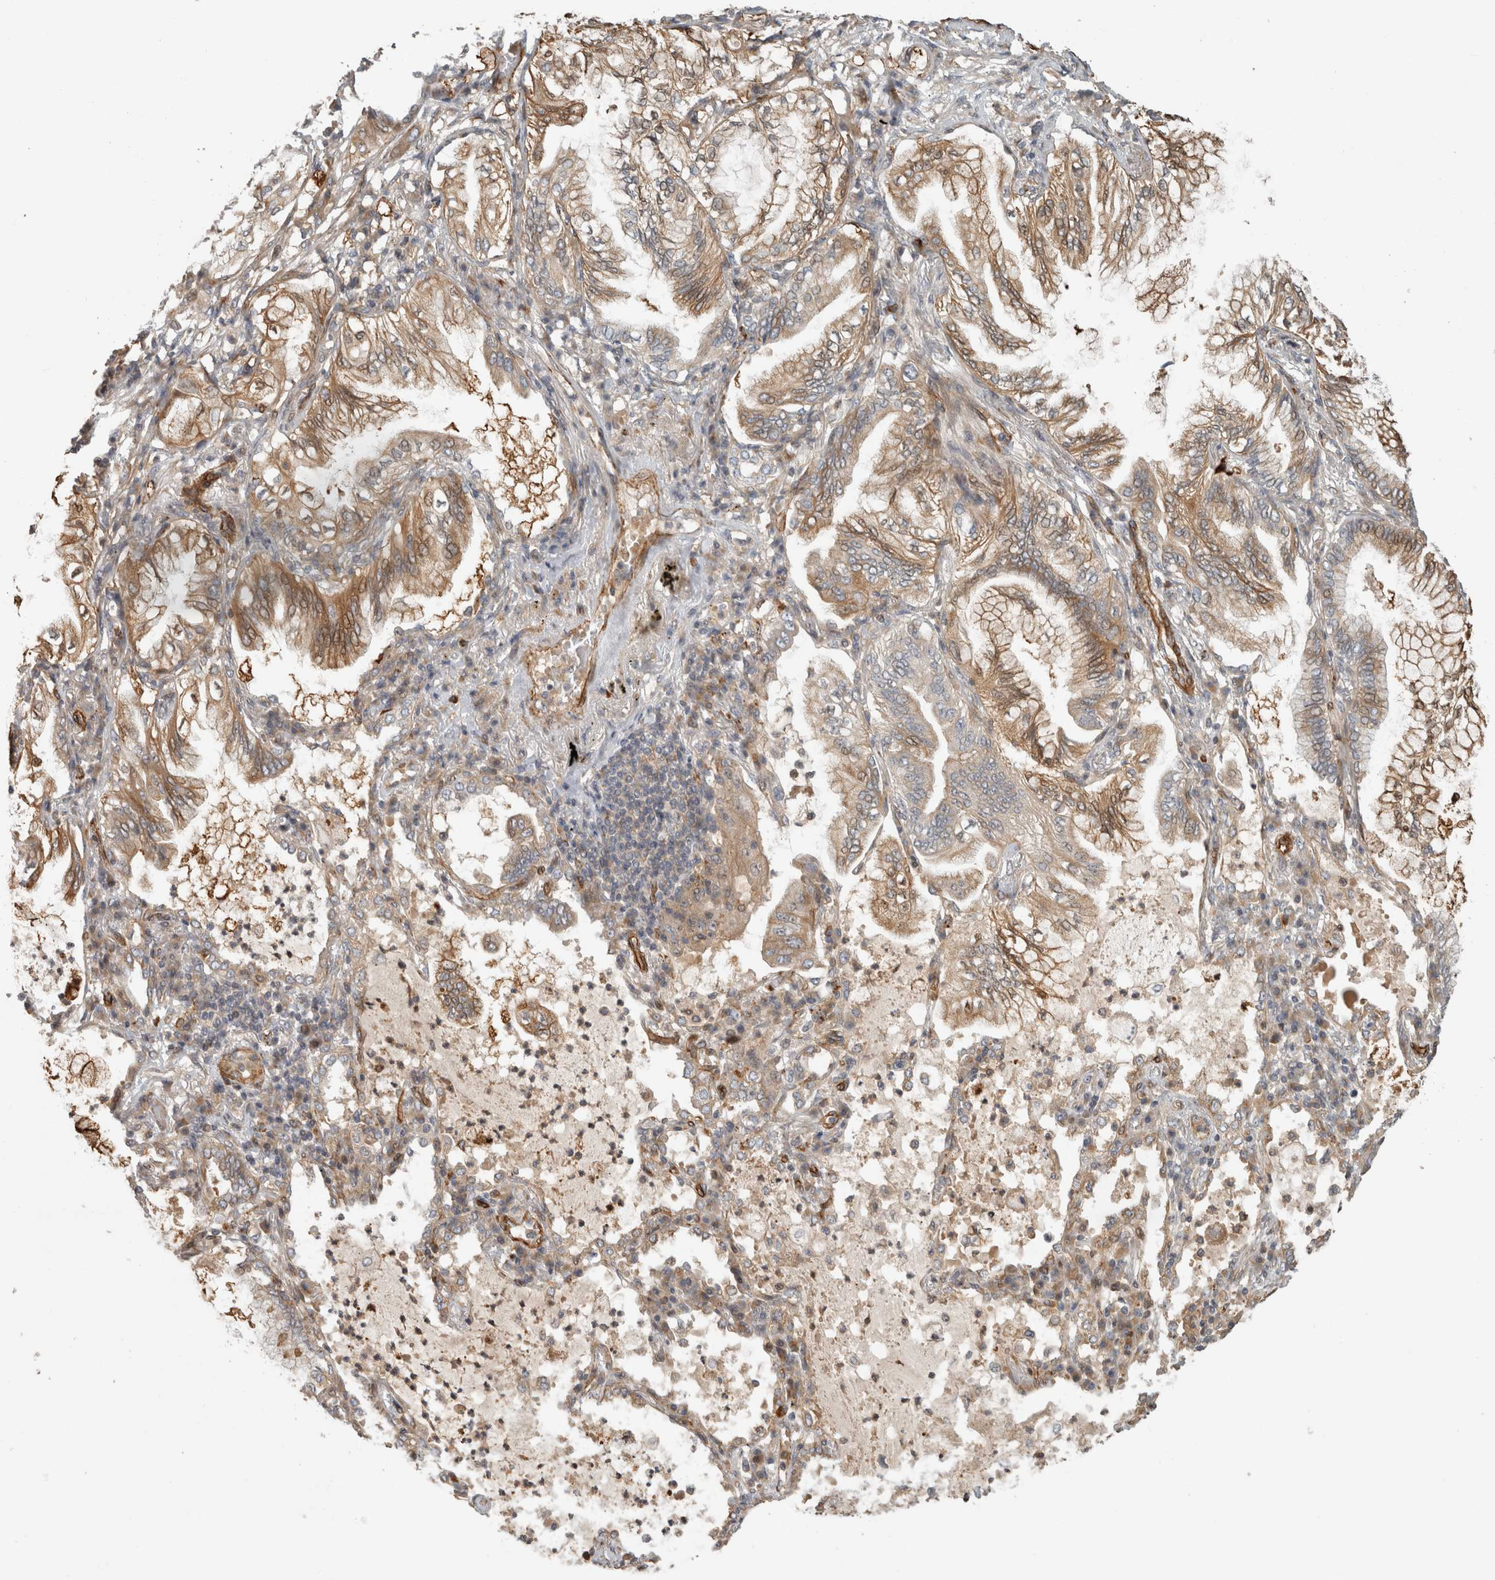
{"staining": {"intensity": "moderate", "quantity": ">75%", "location": "cytoplasmic/membranous"}, "tissue": "lung cancer", "cell_type": "Tumor cells", "image_type": "cancer", "snomed": [{"axis": "morphology", "description": "Adenocarcinoma, NOS"}, {"axis": "topography", "description": "Lung"}], "caption": "Immunohistochemical staining of lung cancer displays medium levels of moderate cytoplasmic/membranous expression in about >75% of tumor cells. (brown staining indicates protein expression, while blue staining denotes nuclei).", "gene": "SIPA1L2", "patient": {"sex": "female", "age": 70}}